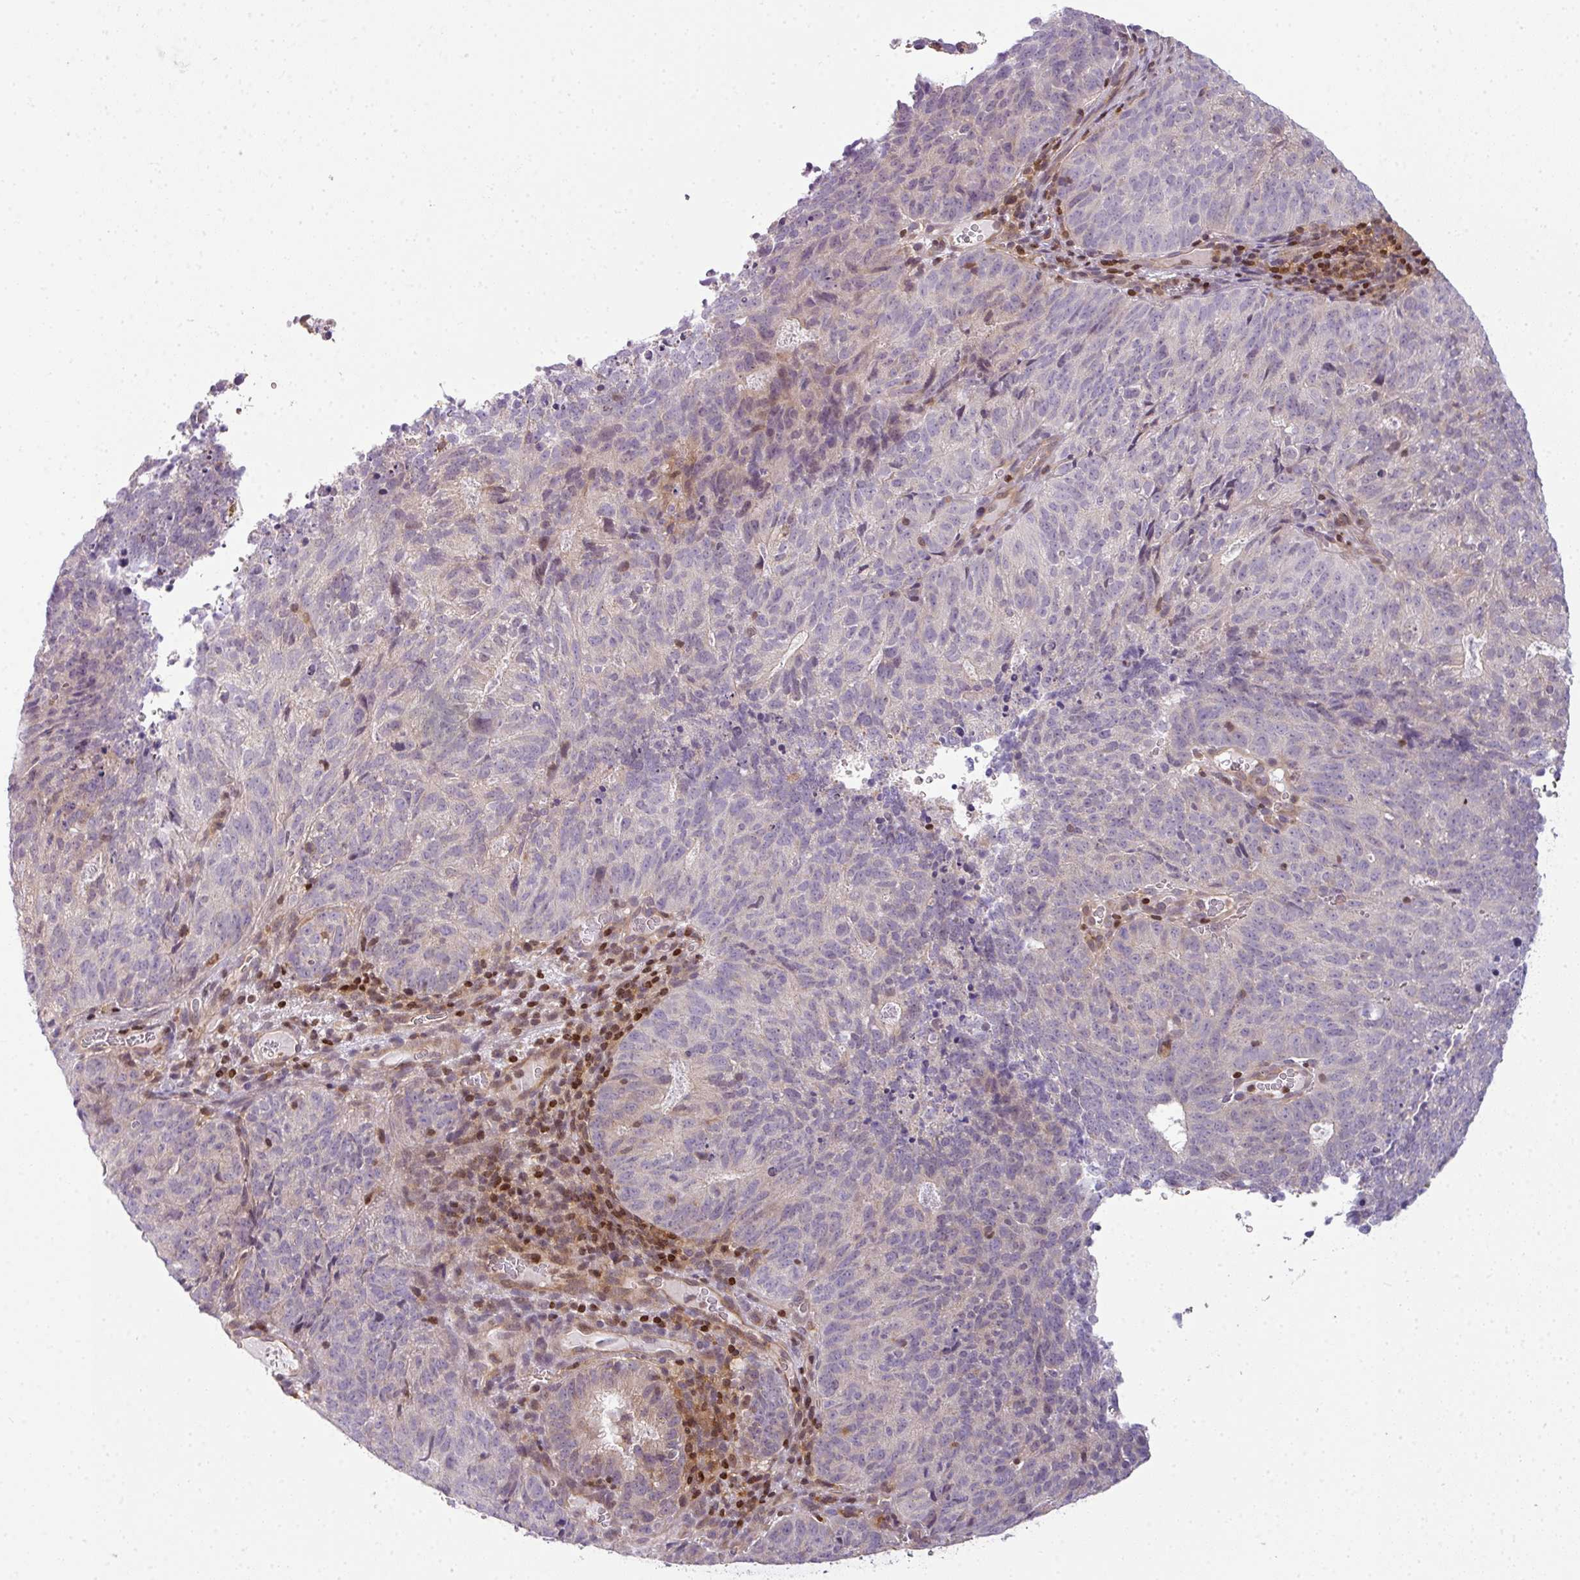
{"staining": {"intensity": "negative", "quantity": "none", "location": "none"}, "tissue": "cervical cancer", "cell_type": "Tumor cells", "image_type": "cancer", "snomed": [{"axis": "morphology", "description": "Adenocarcinoma, NOS"}, {"axis": "topography", "description": "Cervix"}], "caption": "Immunohistochemistry photomicrograph of neoplastic tissue: cervical cancer stained with DAB (3,3'-diaminobenzidine) demonstrates no significant protein positivity in tumor cells.", "gene": "STAT5A", "patient": {"sex": "female", "age": 38}}